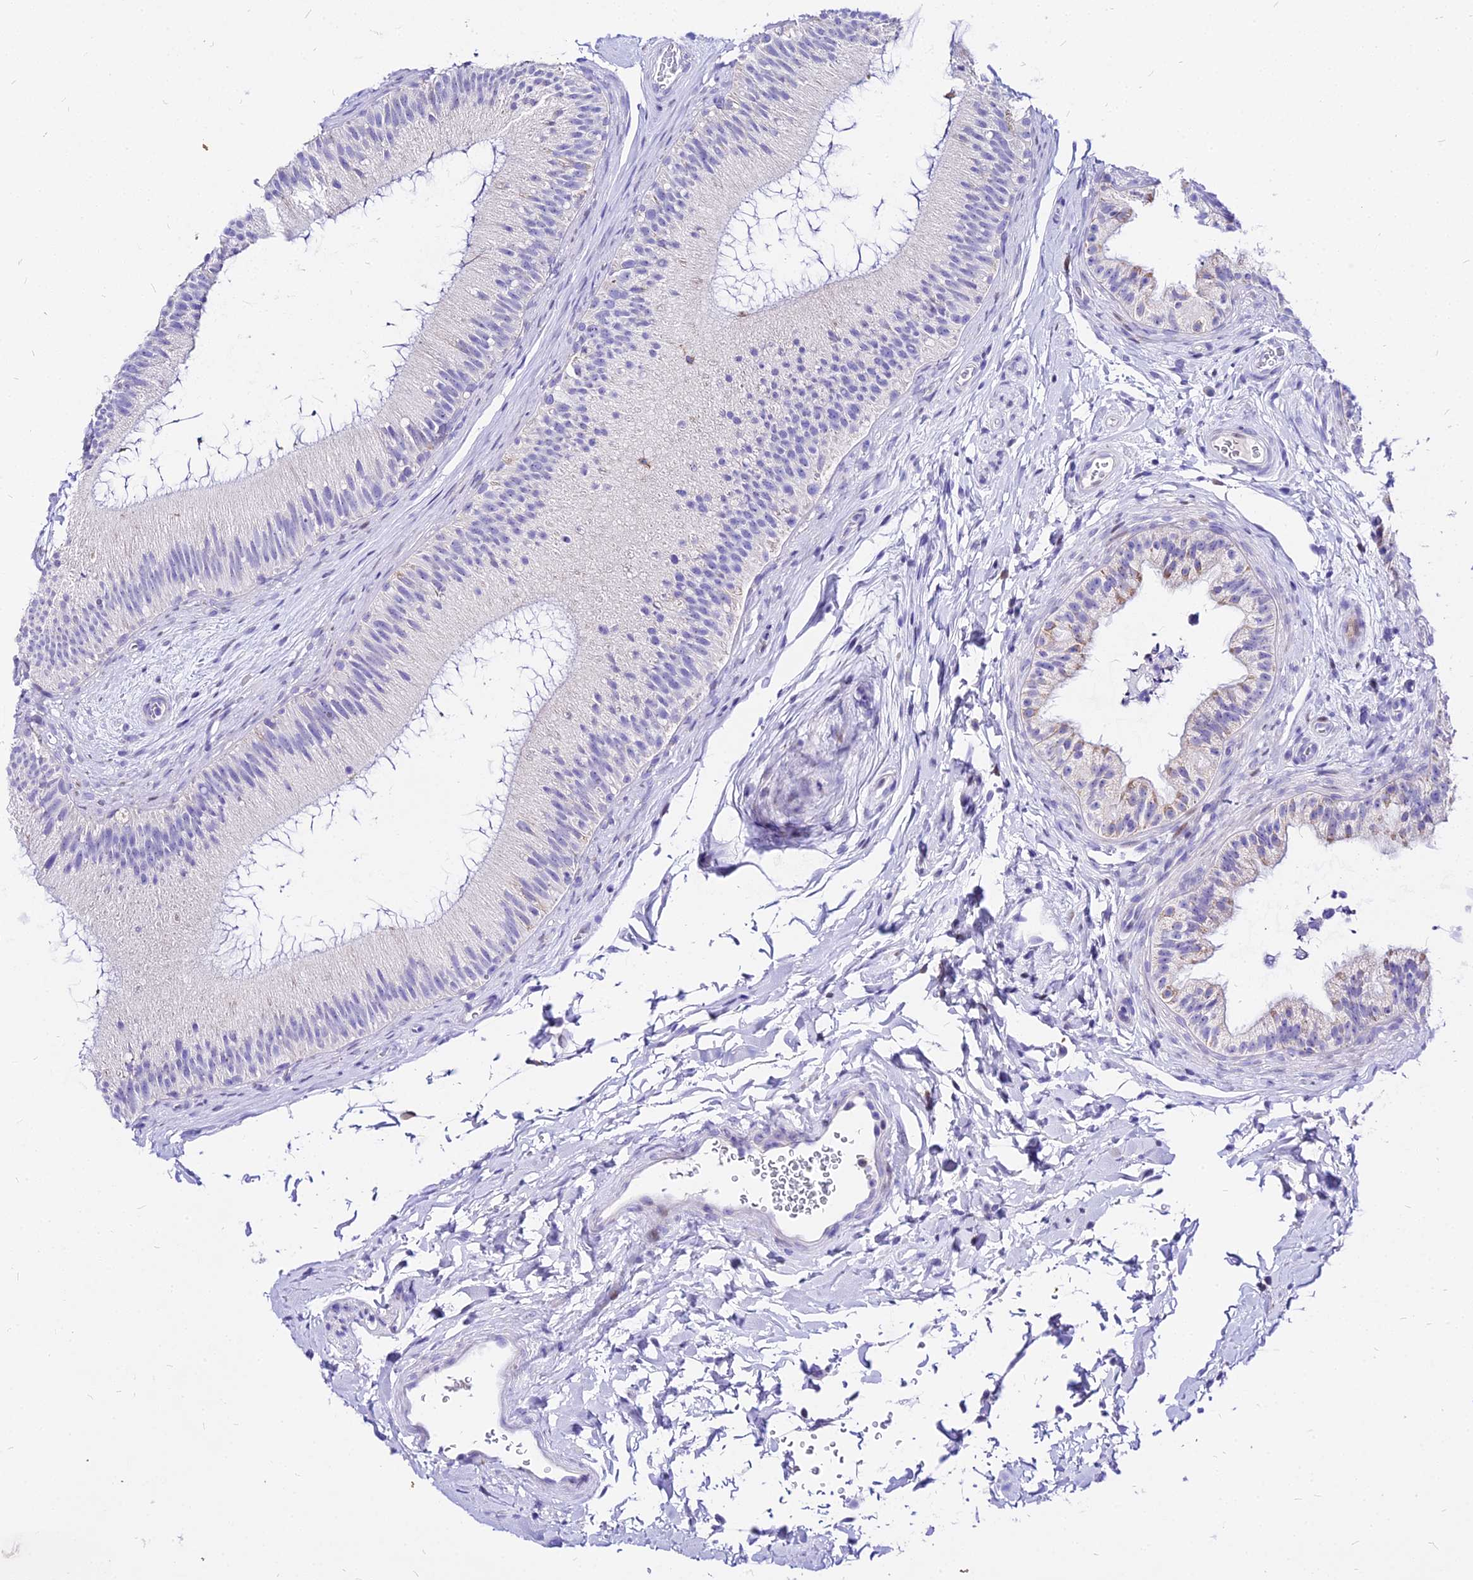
{"staining": {"intensity": "weak", "quantity": "<25%", "location": "cytoplasmic/membranous"}, "tissue": "epididymis", "cell_type": "Glandular cells", "image_type": "normal", "snomed": [{"axis": "morphology", "description": "Normal tissue, NOS"}, {"axis": "topography", "description": "Epididymis"}], "caption": "Immunohistochemistry micrograph of unremarkable epididymis: human epididymis stained with DAB (3,3'-diaminobenzidine) displays no significant protein expression in glandular cells.", "gene": "CARD18", "patient": {"sex": "male", "age": 45}}